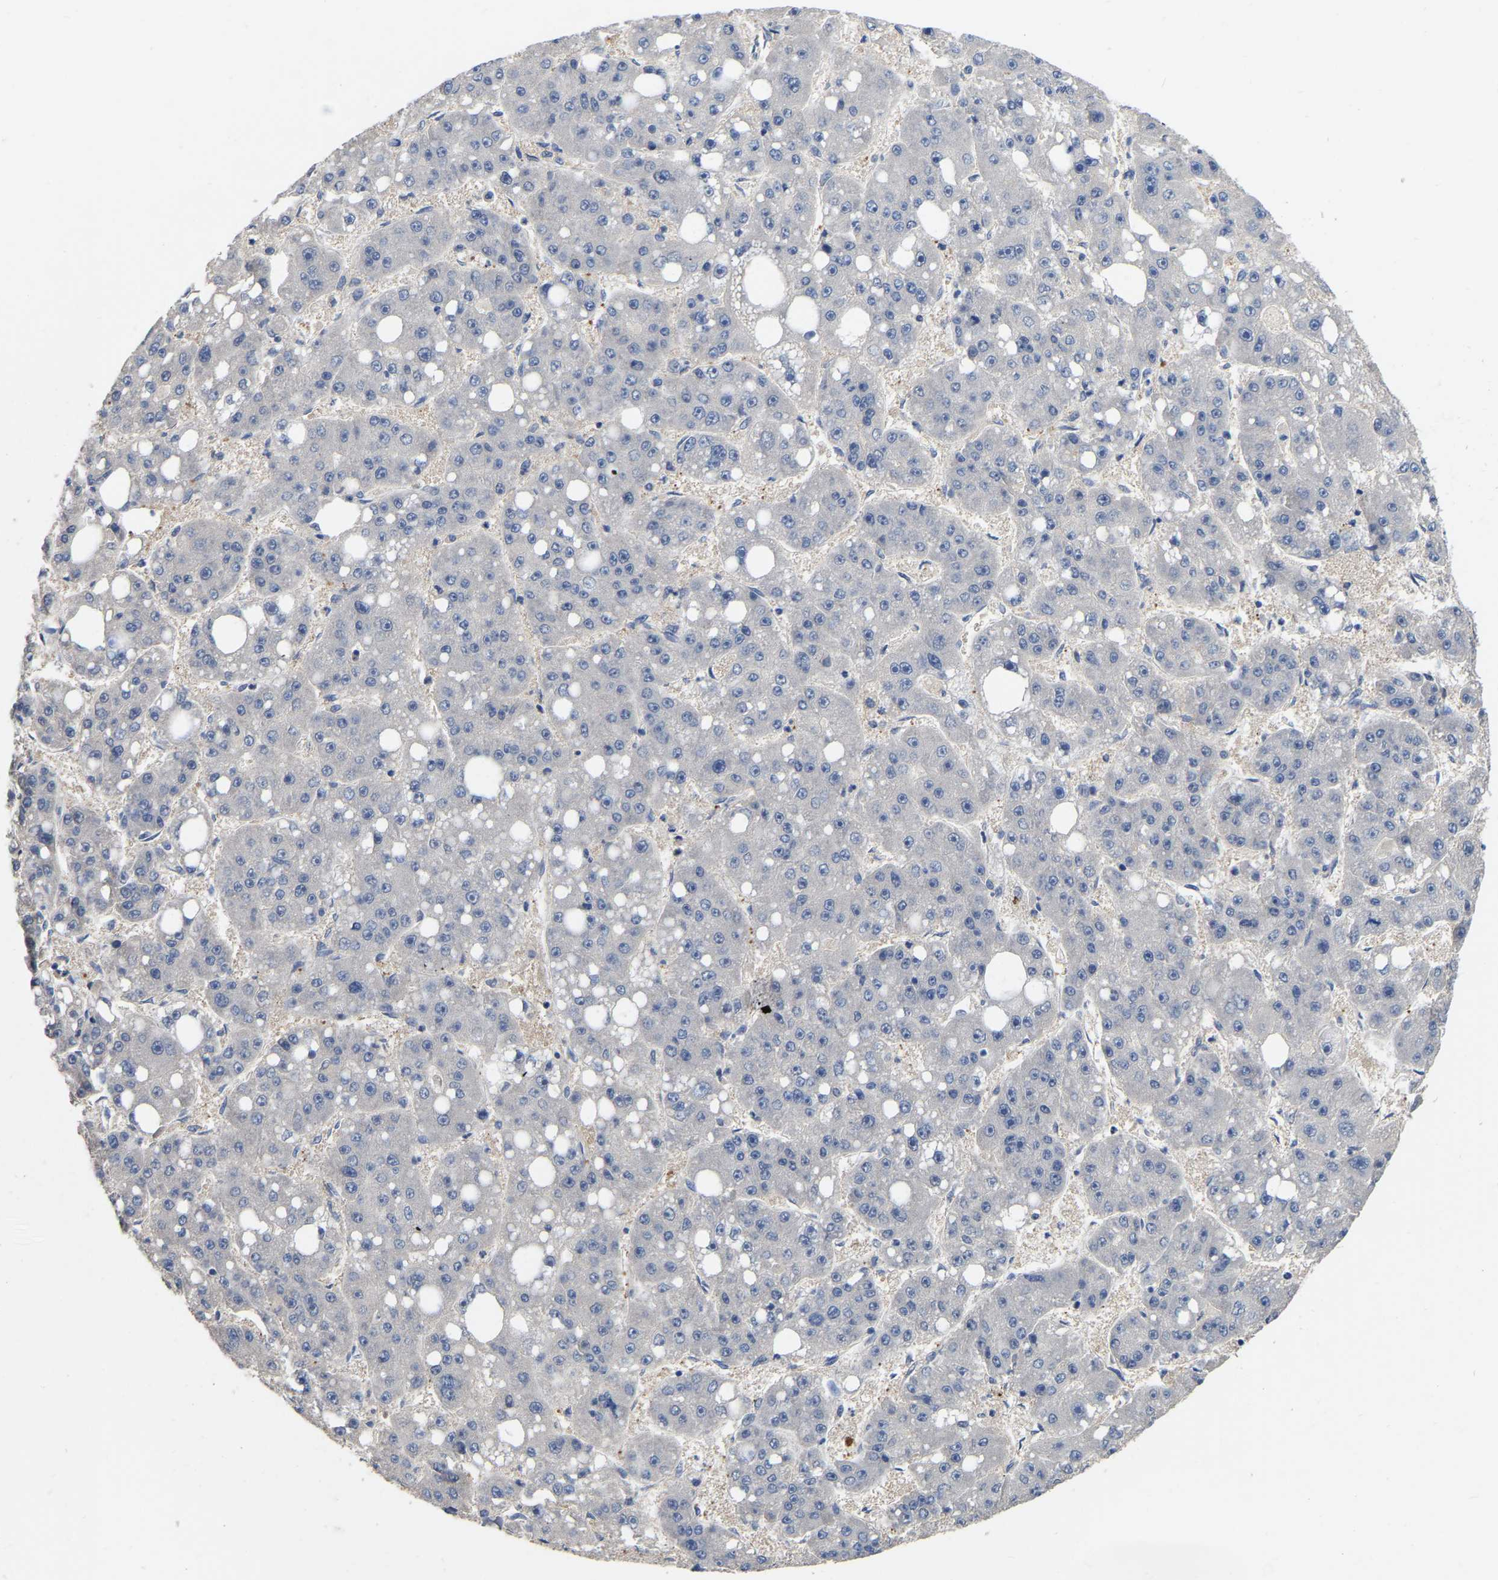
{"staining": {"intensity": "negative", "quantity": "none", "location": "none"}, "tissue": "liver cancer", "cell_type": "Tumor cells", "image_type": "cancer", "snomed": [{"axis": "morphology", "description": "Carcinoma, Hepatocellular, NOS"}, {"axis": "topography", "description": "Liver"}], "caption": "A high-resolution image shows immunohistochemistry (IHC) staining of hepatocellular carcinoma (liver), which displays no significant staining in tumor cells.", "gene": "RAB27B", "patient": {"sex": "female", "age": 61}}